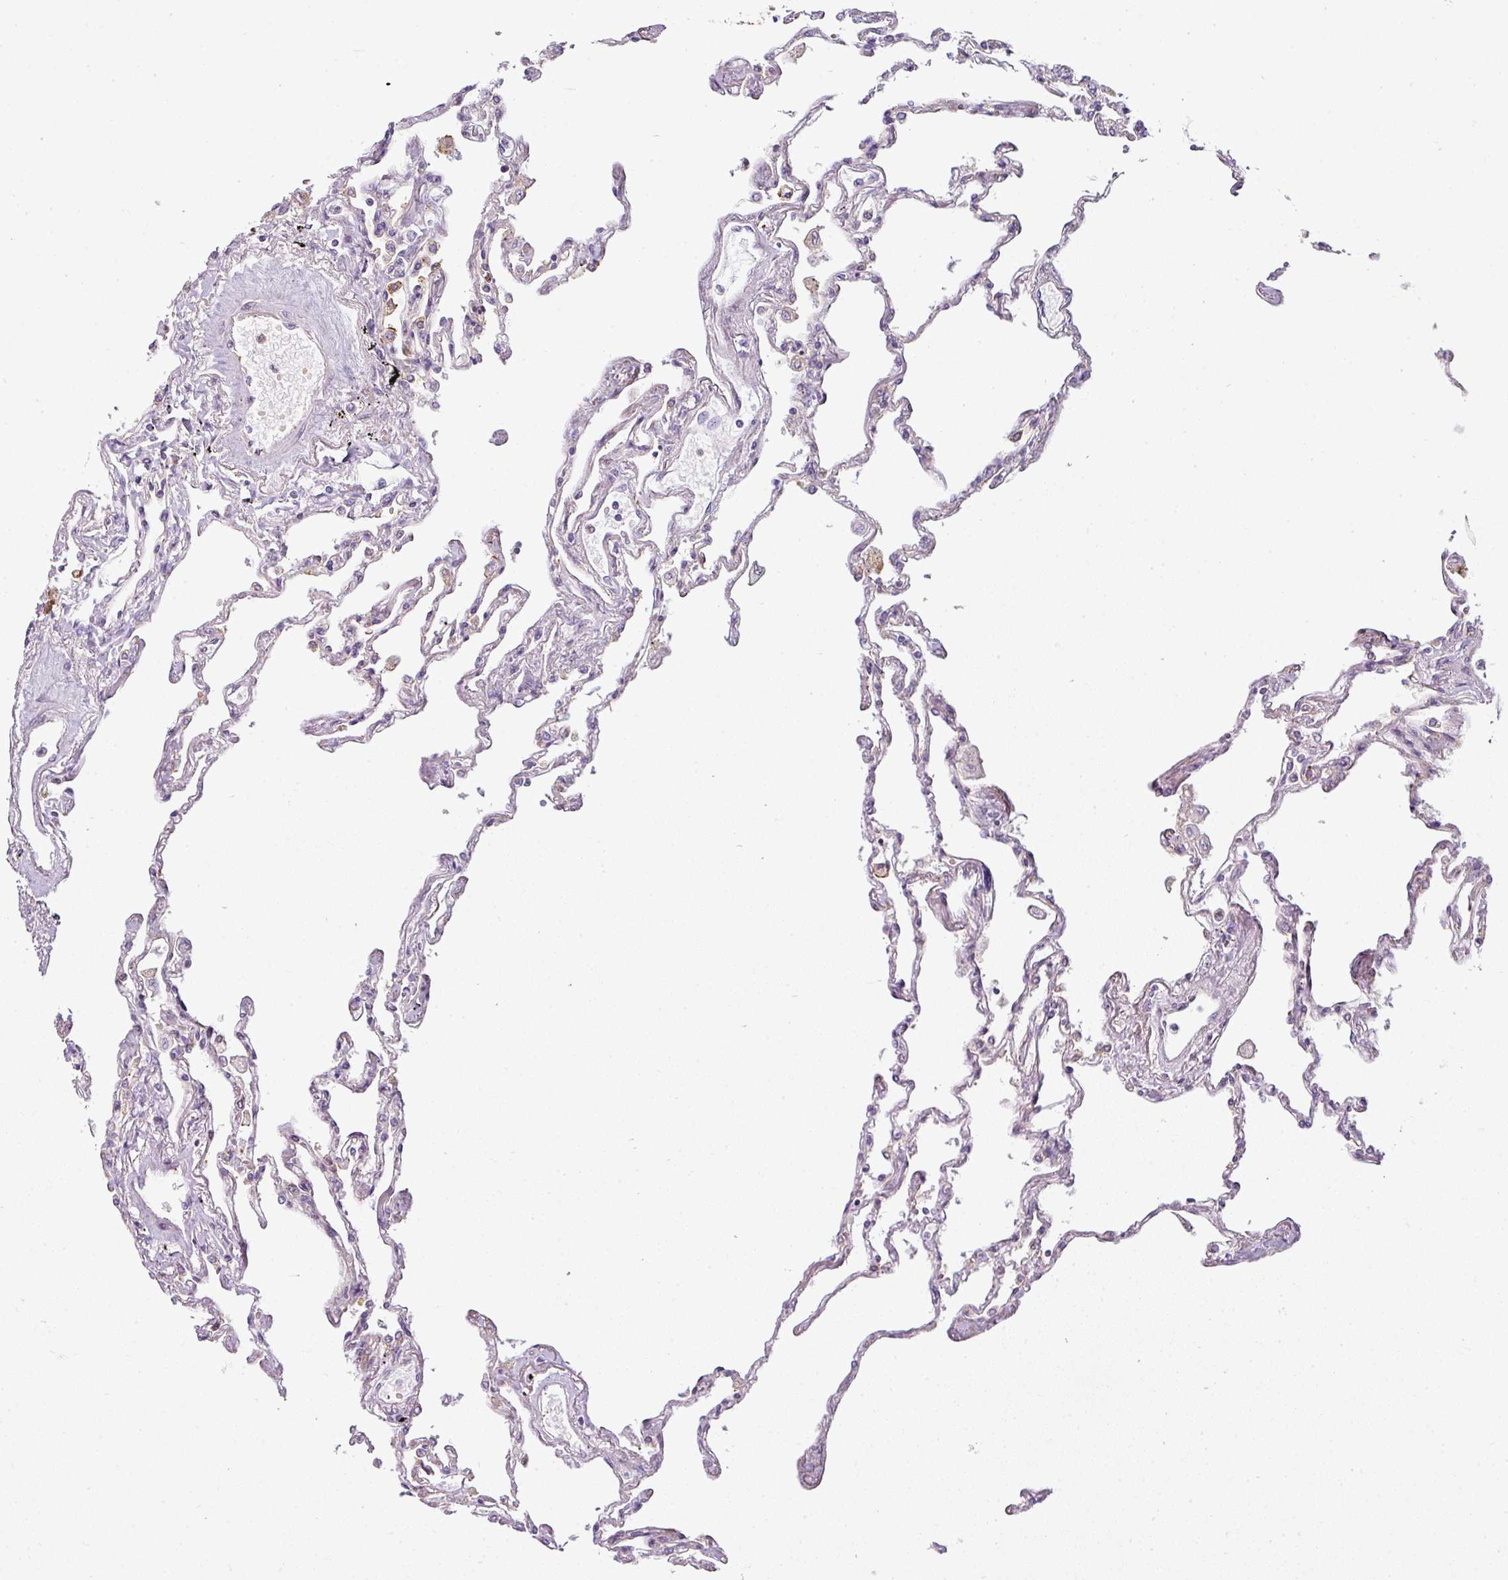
{"staining": {"intensity": "strong", "quantity": "<25%", "location": "cytoplasmic/membranous"}, "tissue": "lung", "cell_type": "Alveolar cells", "image_type": "normal", "snomed": [{"axis": "morphology", "description": "Normal tissue, NOS"}, {"axis": "topography", "description": "Lung"}], "caption": "Immunohistochemistry (IHC) image of benign lung: human lung stained using IHC displays medium levels of strong protein expression localized specifically in the cytoplasmic/membranous of alveolar cells, appearing as a cytoplasmic/membranous brown color.", "gene": "ANKRD18A", "patient": {"sex": "female", "age": 67}}